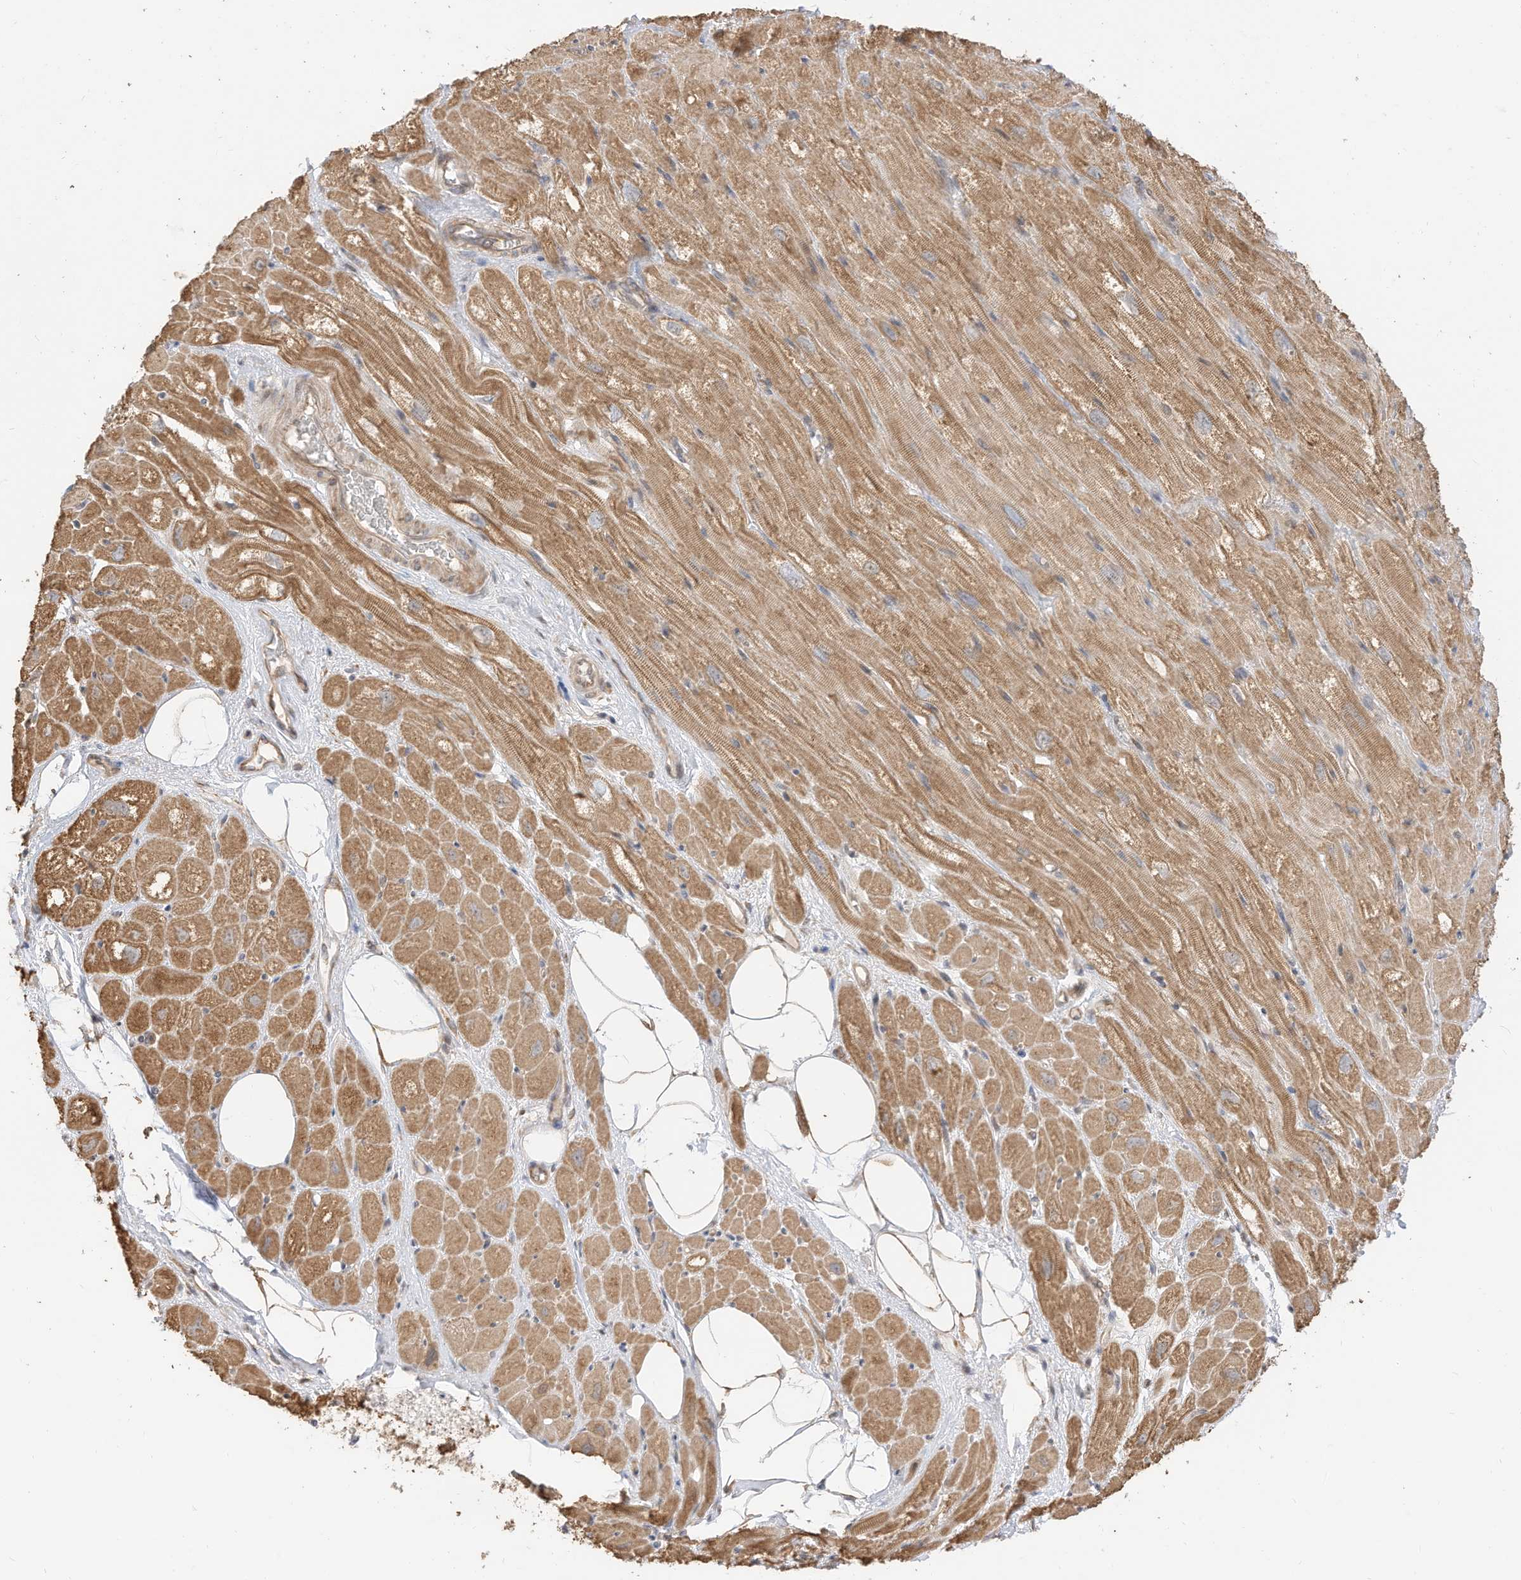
{"staining": {"intensity": "moderate", "quantity": ">75%", "location": "cytoplasmic/membranous"}, "tissue": "heart muscle", "cell_type": "Cardiomyocytes", "image_type": "normal", "snomed": [{"axis": "morphology", "description": "Normal tissue, NOS"}, {"axis": "topography", "description": "Heart"}], "caption": "Immunohistochemistry (IHC) staining of benign heart muscle, which shows medium levels of moderate cytoplasmic/membranous staining in approximately >75% of cardiomyocytes indicating moderate cytoplasmic/membranous protein positivity. The staining was performed using DAB (3,3'-diaminobenzidine) (brown) for protein detection and nuclei were counterstained in hematoxylin (blue).", "gene": "CAGE1", "patient": {"sex": "male", "age": 50}}